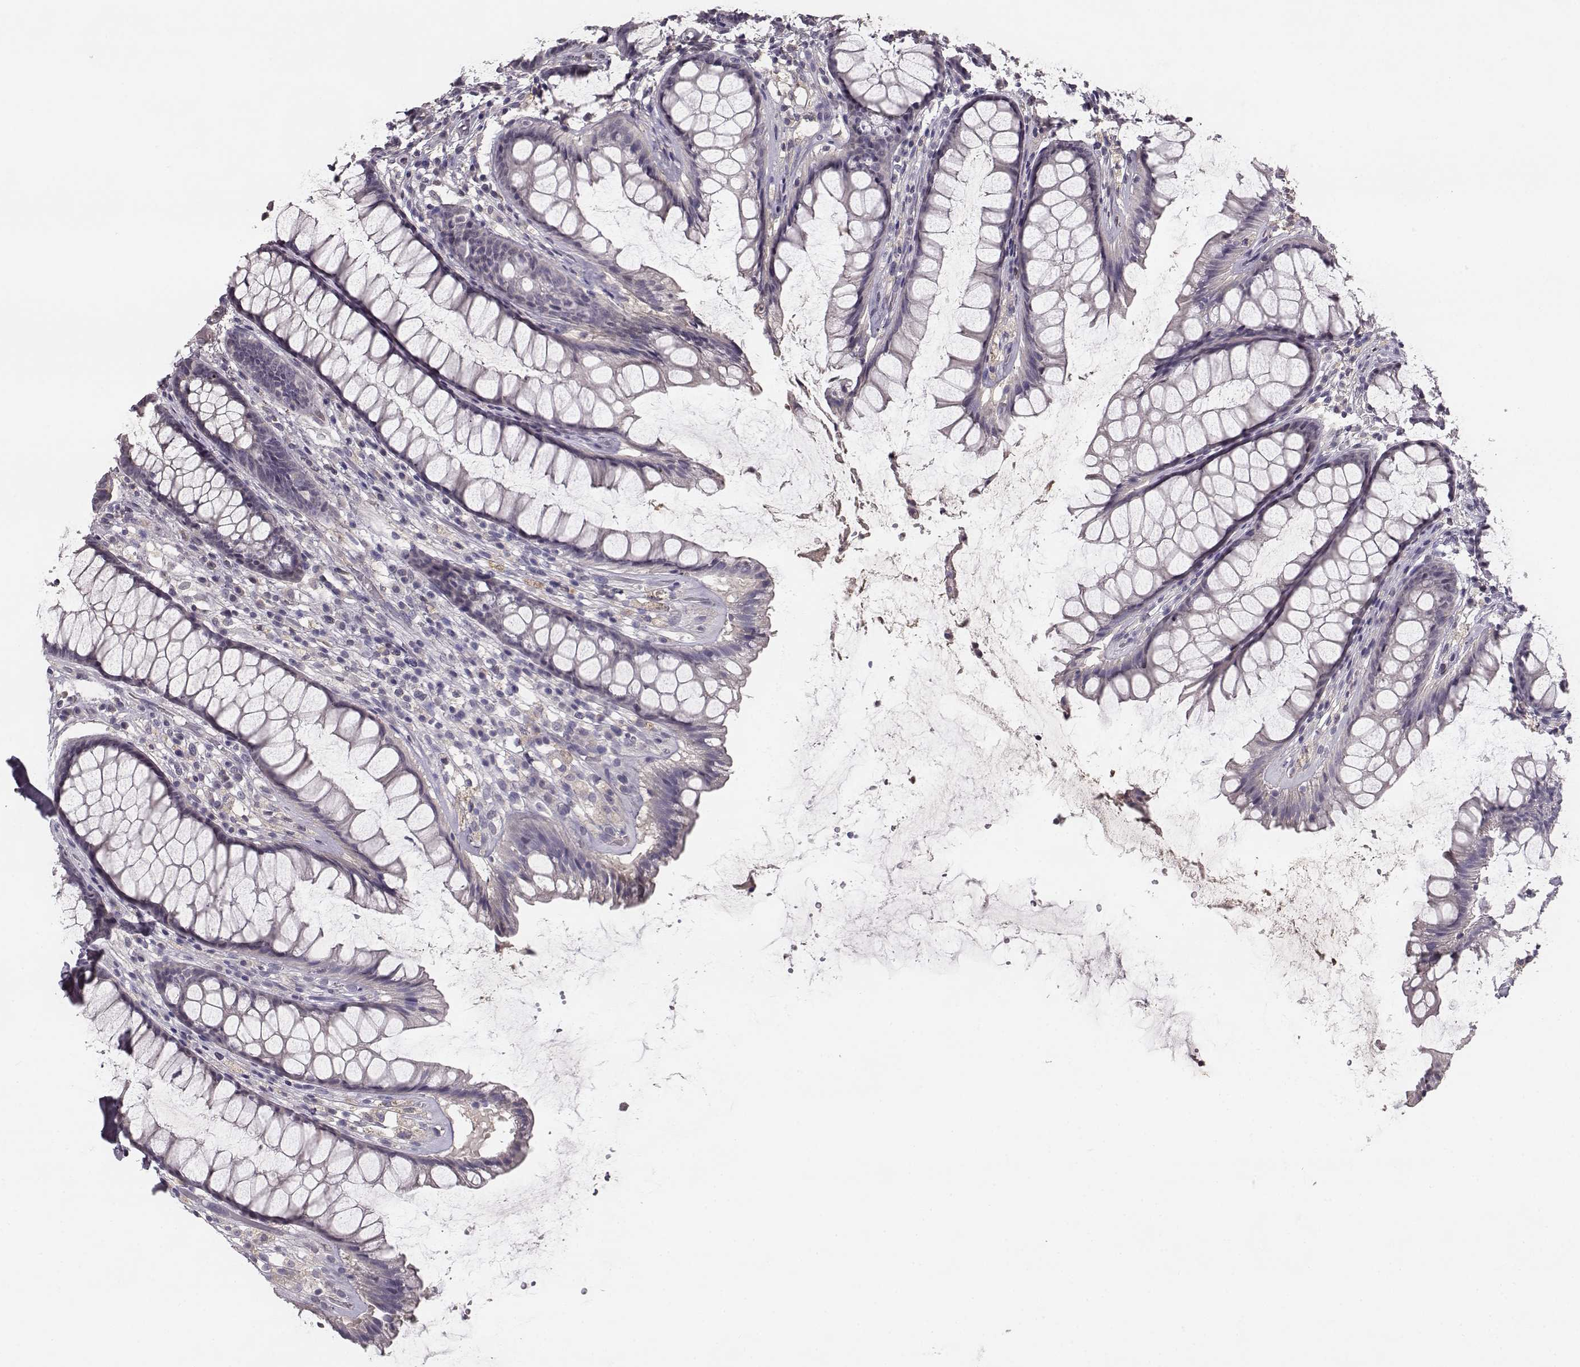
{"staining": {"intensity": "negative", "quantity": "none", "location": "none"}, "tissue": "rectum", "cell_type": "Glandular cells", "image_type": "normal", "snomed": [{"axis": "morphology", "description": "Normal tissue, NOS"}, {"axis": "topography", "description": "Rectum"}], "caption": "Immunohistochemistry (IHC) of normal rectum demonstrates no staining in glandular cells. (Stains: DAB (3,3'-diaminobenzidine) immunohistochemistry with hematoxylin counter stain, Microscopy: brightfield microscopy at high magnification).", "gene": "YJEFN3", "patient": {"sex": "male", "age": 72}}